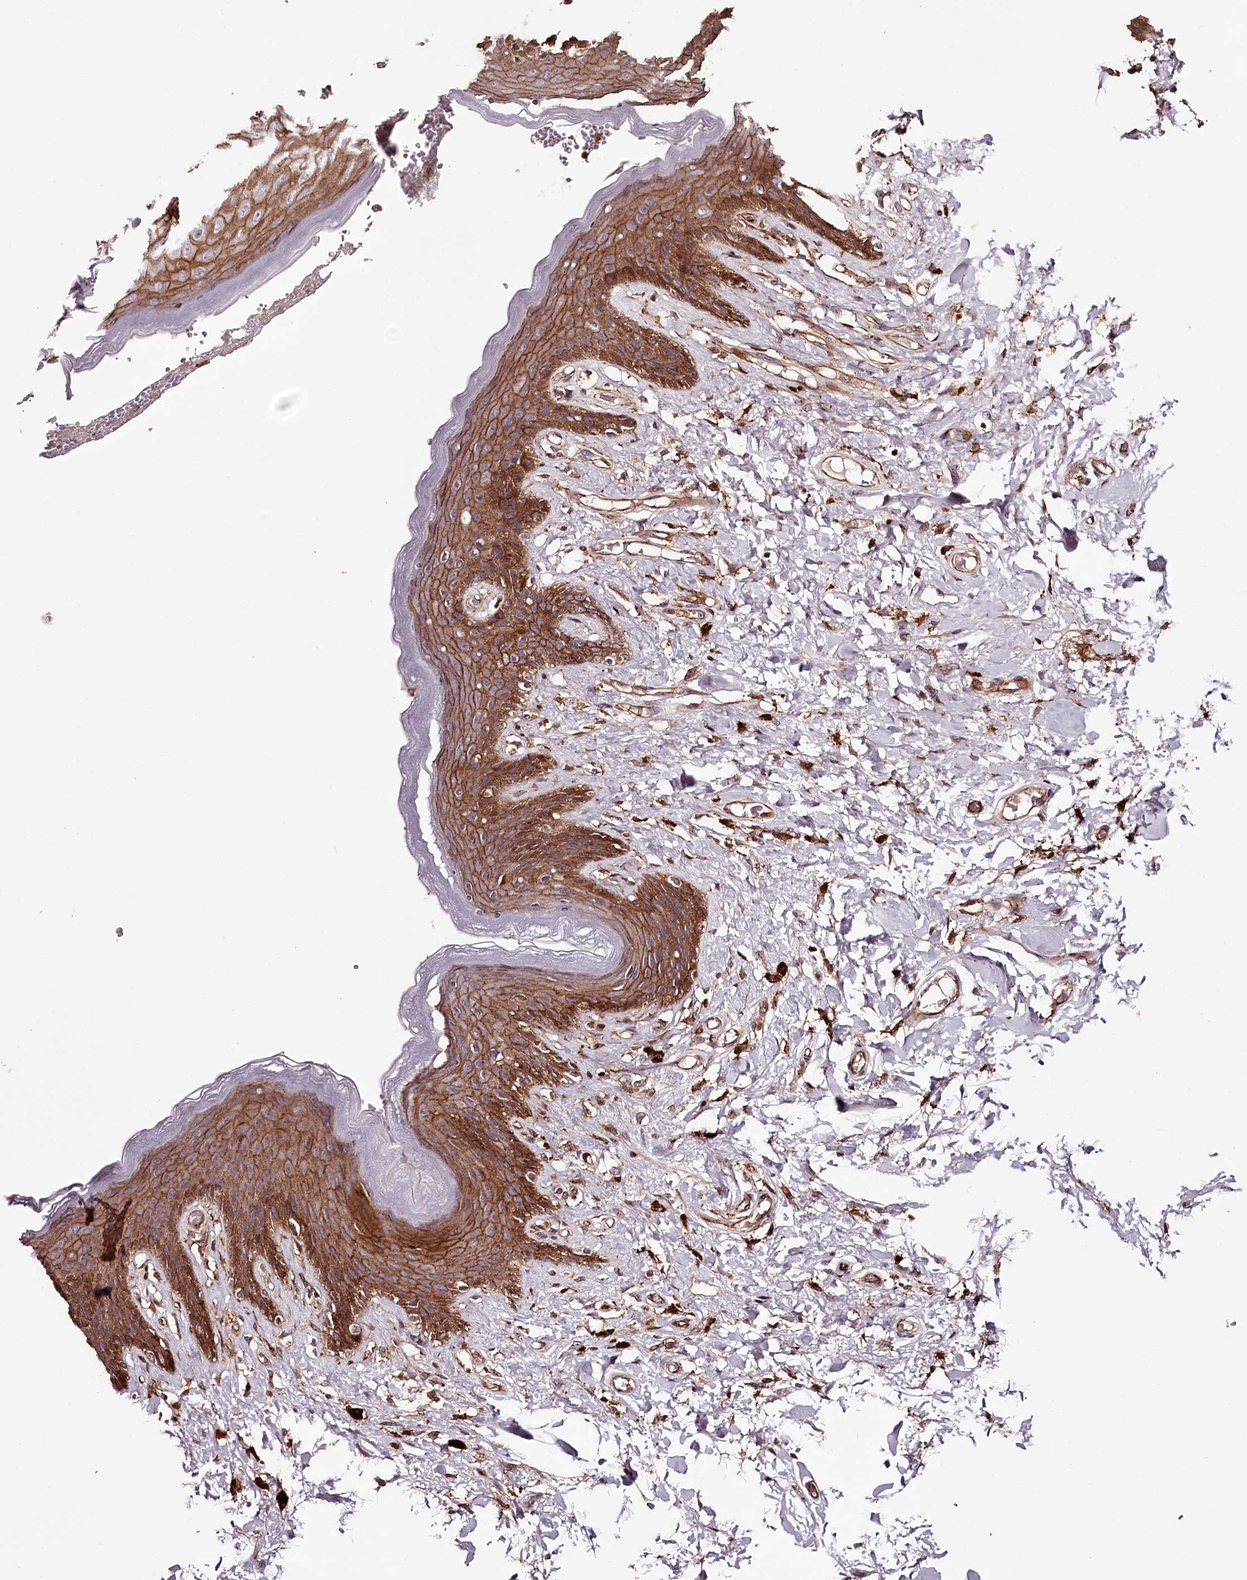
{"staining": {"intensity": "strong", "quantity": ">75%", "location": "cytoplasmic/membranous"}, "tissue": "skin", "cell_type": "Epidermal cells", "image_type": "normal", "snomed": [{"axis": "morphology", "description": "Normal tissue, NOS"}, {"axis": "topography", "description": "Anal"}], "caption": "Strong cytoplasmic/membranous staining for a protein is seen in approximately >75% of epidermal cells of benign skin using IHC.", "gene": "KIF14", "patient": {"sex": "female", "age": 78}}